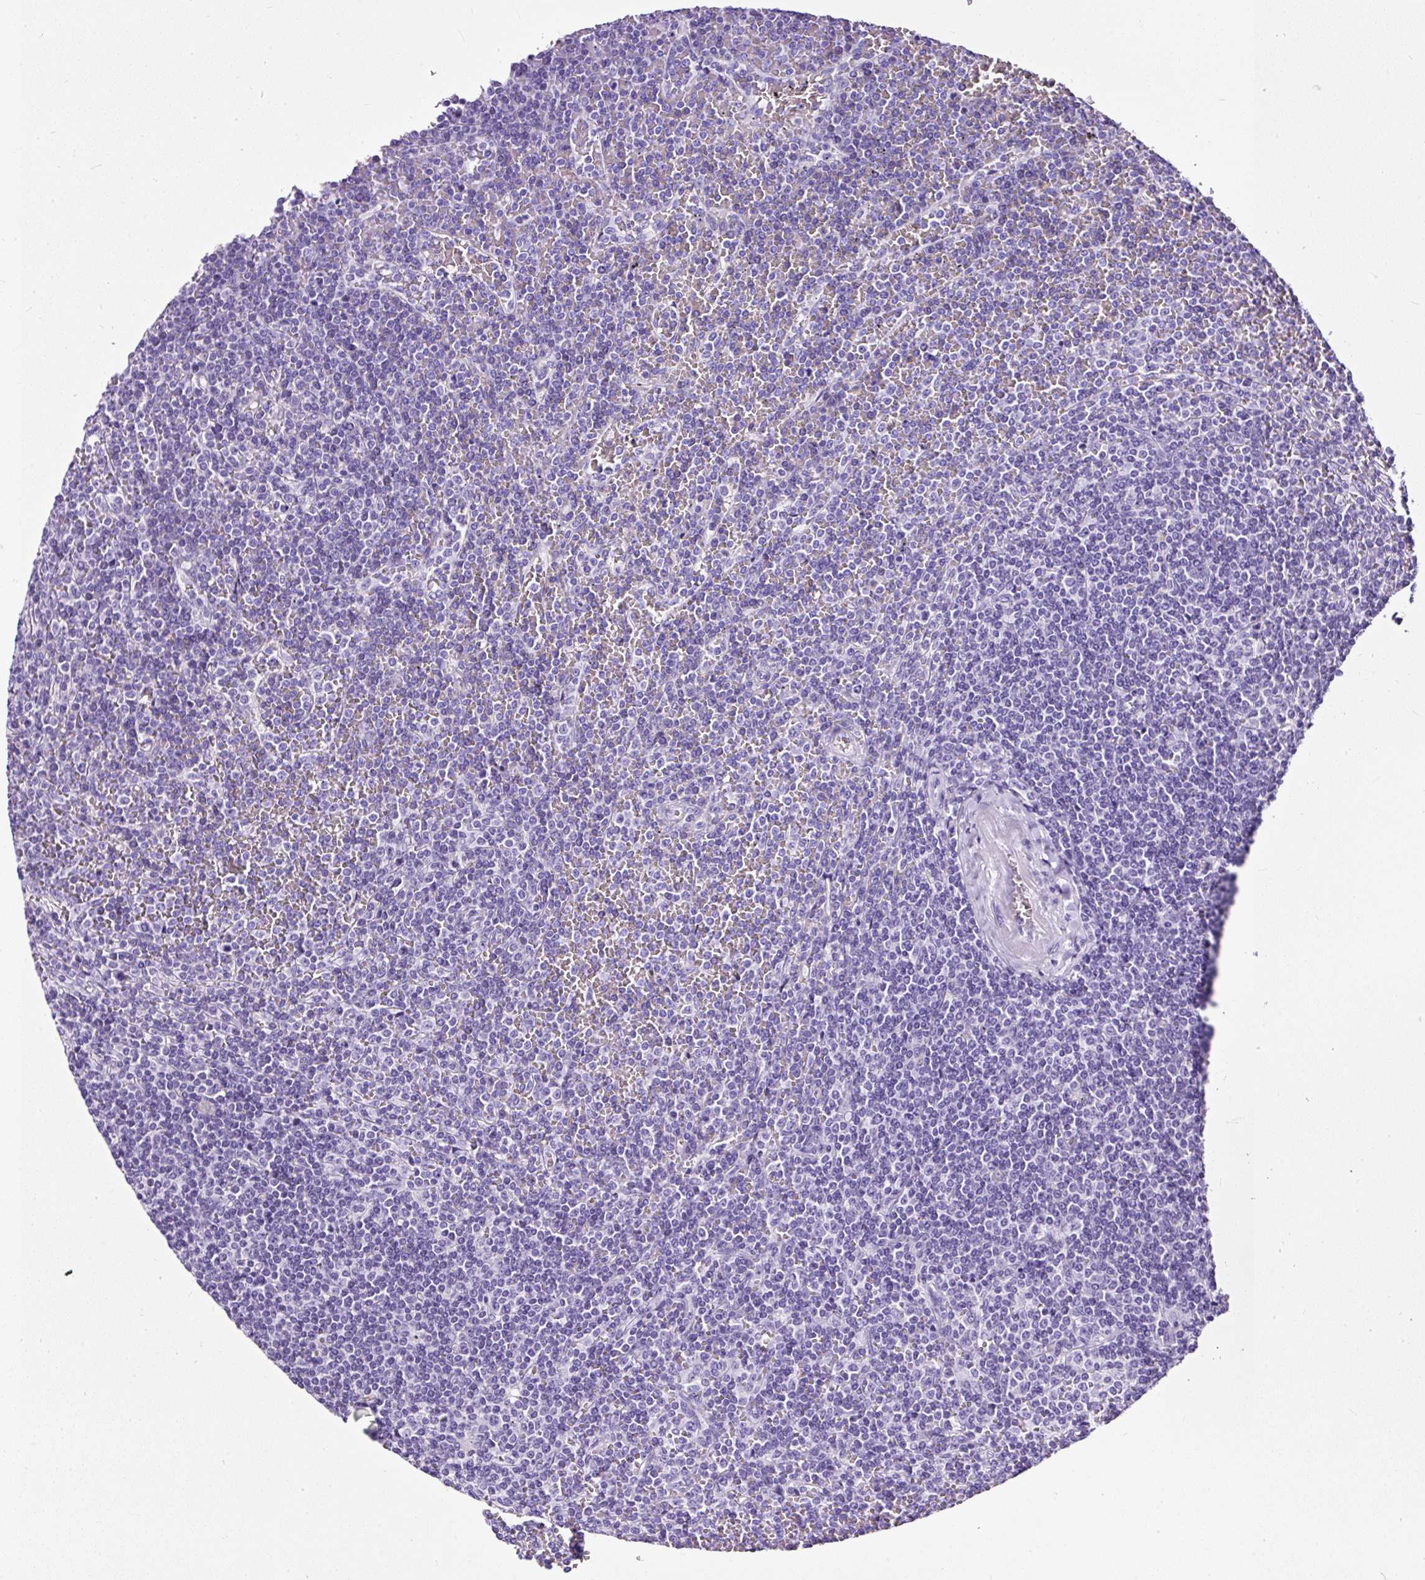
{"staining": {"intensity": "negative", "quantity": "none", "location": "none"}, "tissue": "lymphoma", "cell_type": "Tumor cells", "image_type": "cancer", "snomed": [{"axis": "morphology", "description": "Malignant lymphoma, non-Hodgkin's type, Low grade"}, {"axis": "topography", "description": "Spleen"}], "caption": "This is a image of immunohistochemistry (IHC) staining of lymphoma, which shows no positivity in tumor cells.", "gene": "NTS", "patient": {"sex": "female", "age": 19}}